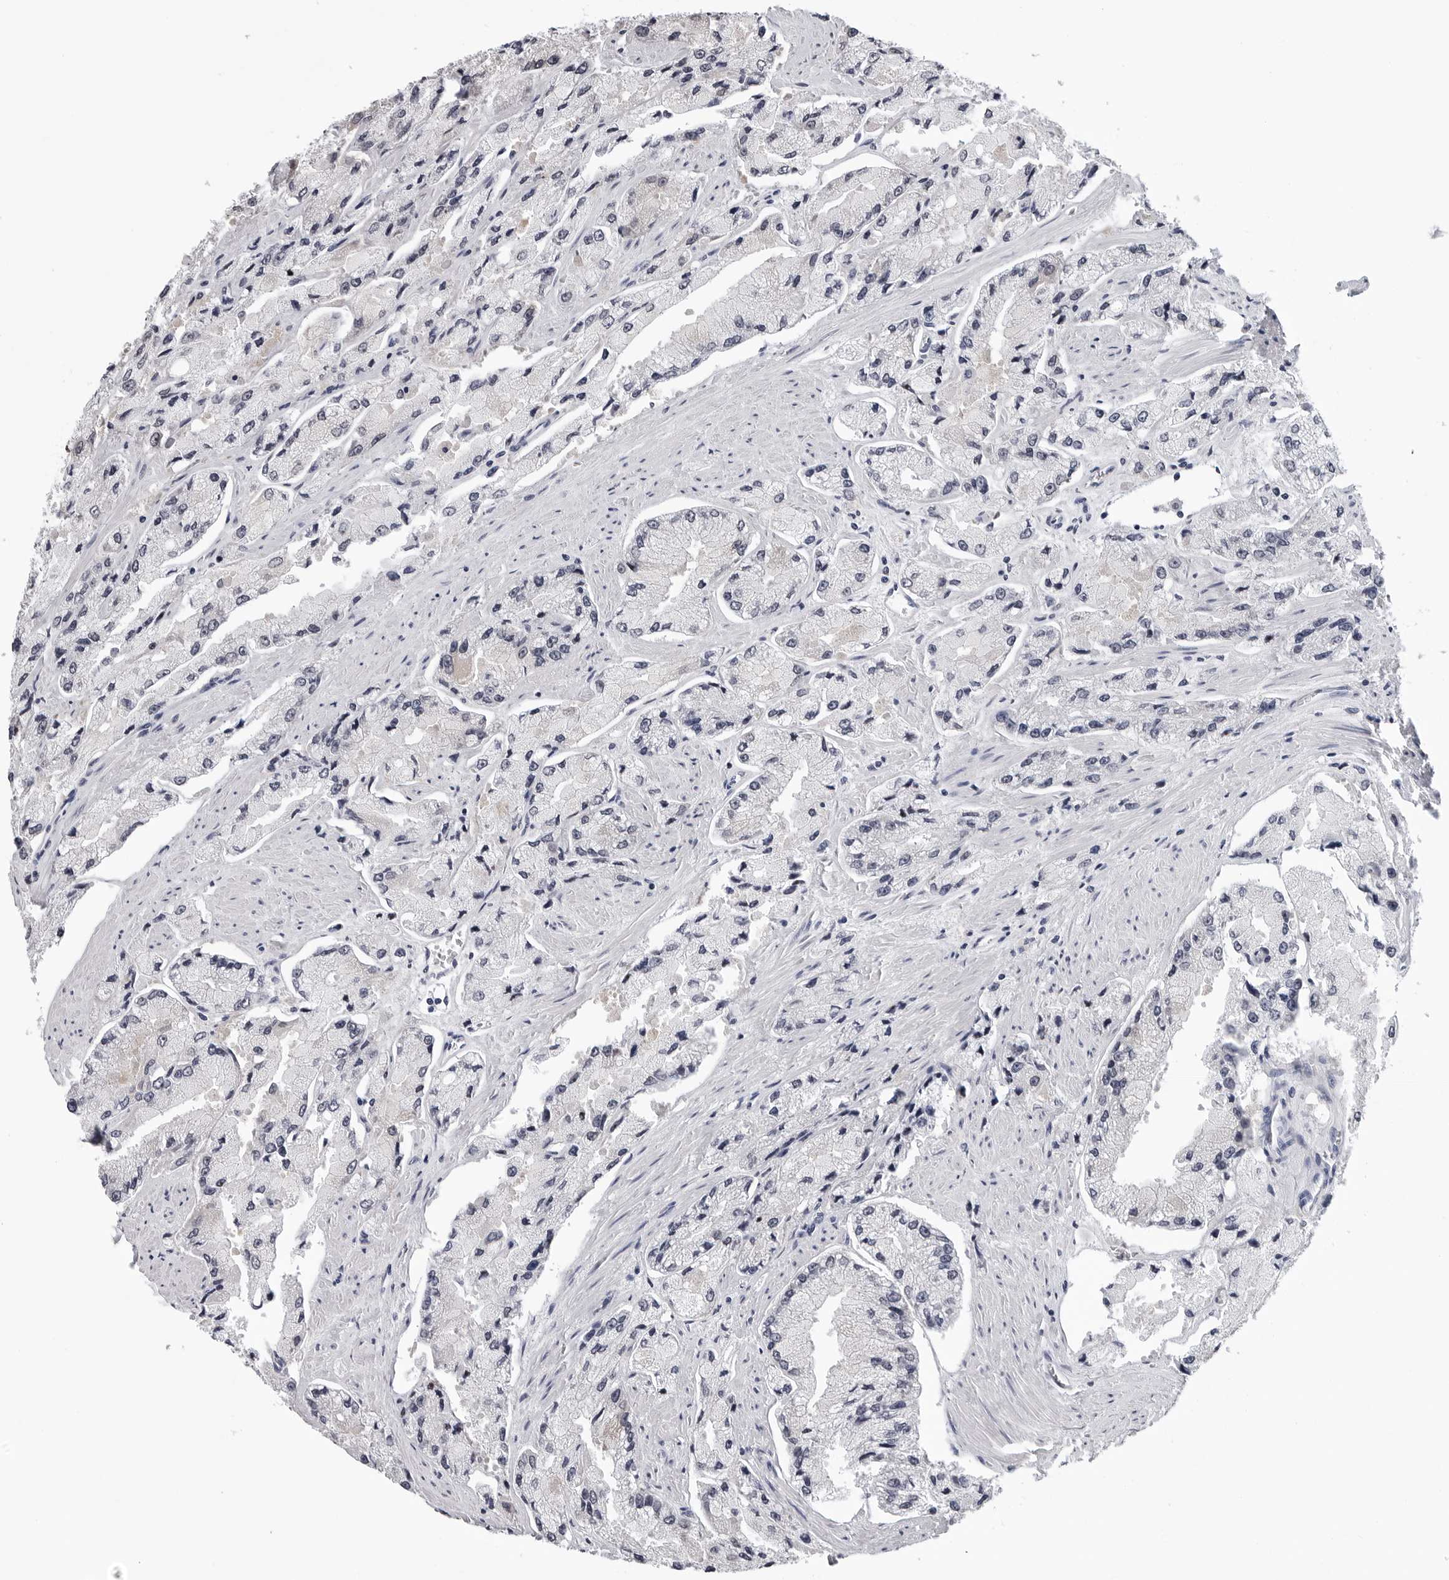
{"staining": {"intensity": "negative", "quantity": "none", "location": "none"}, "tissue": "prostate cancer", "cell_type": "Tumor cells", "image_type": "cancer", "snomed": [{"axis": "morphology", "description": "Adenocarcinoma, High grade"}, {"axis": "topography", "description": "Prostate"}], "caption": "This is a photomicrograph of immunohistochemistry staining of high-grade adenocarcinoma (prostate), which shows no expression in tumor cells.", "gene": "GNL2", "patient": {"sex": "male", "age": 58}}